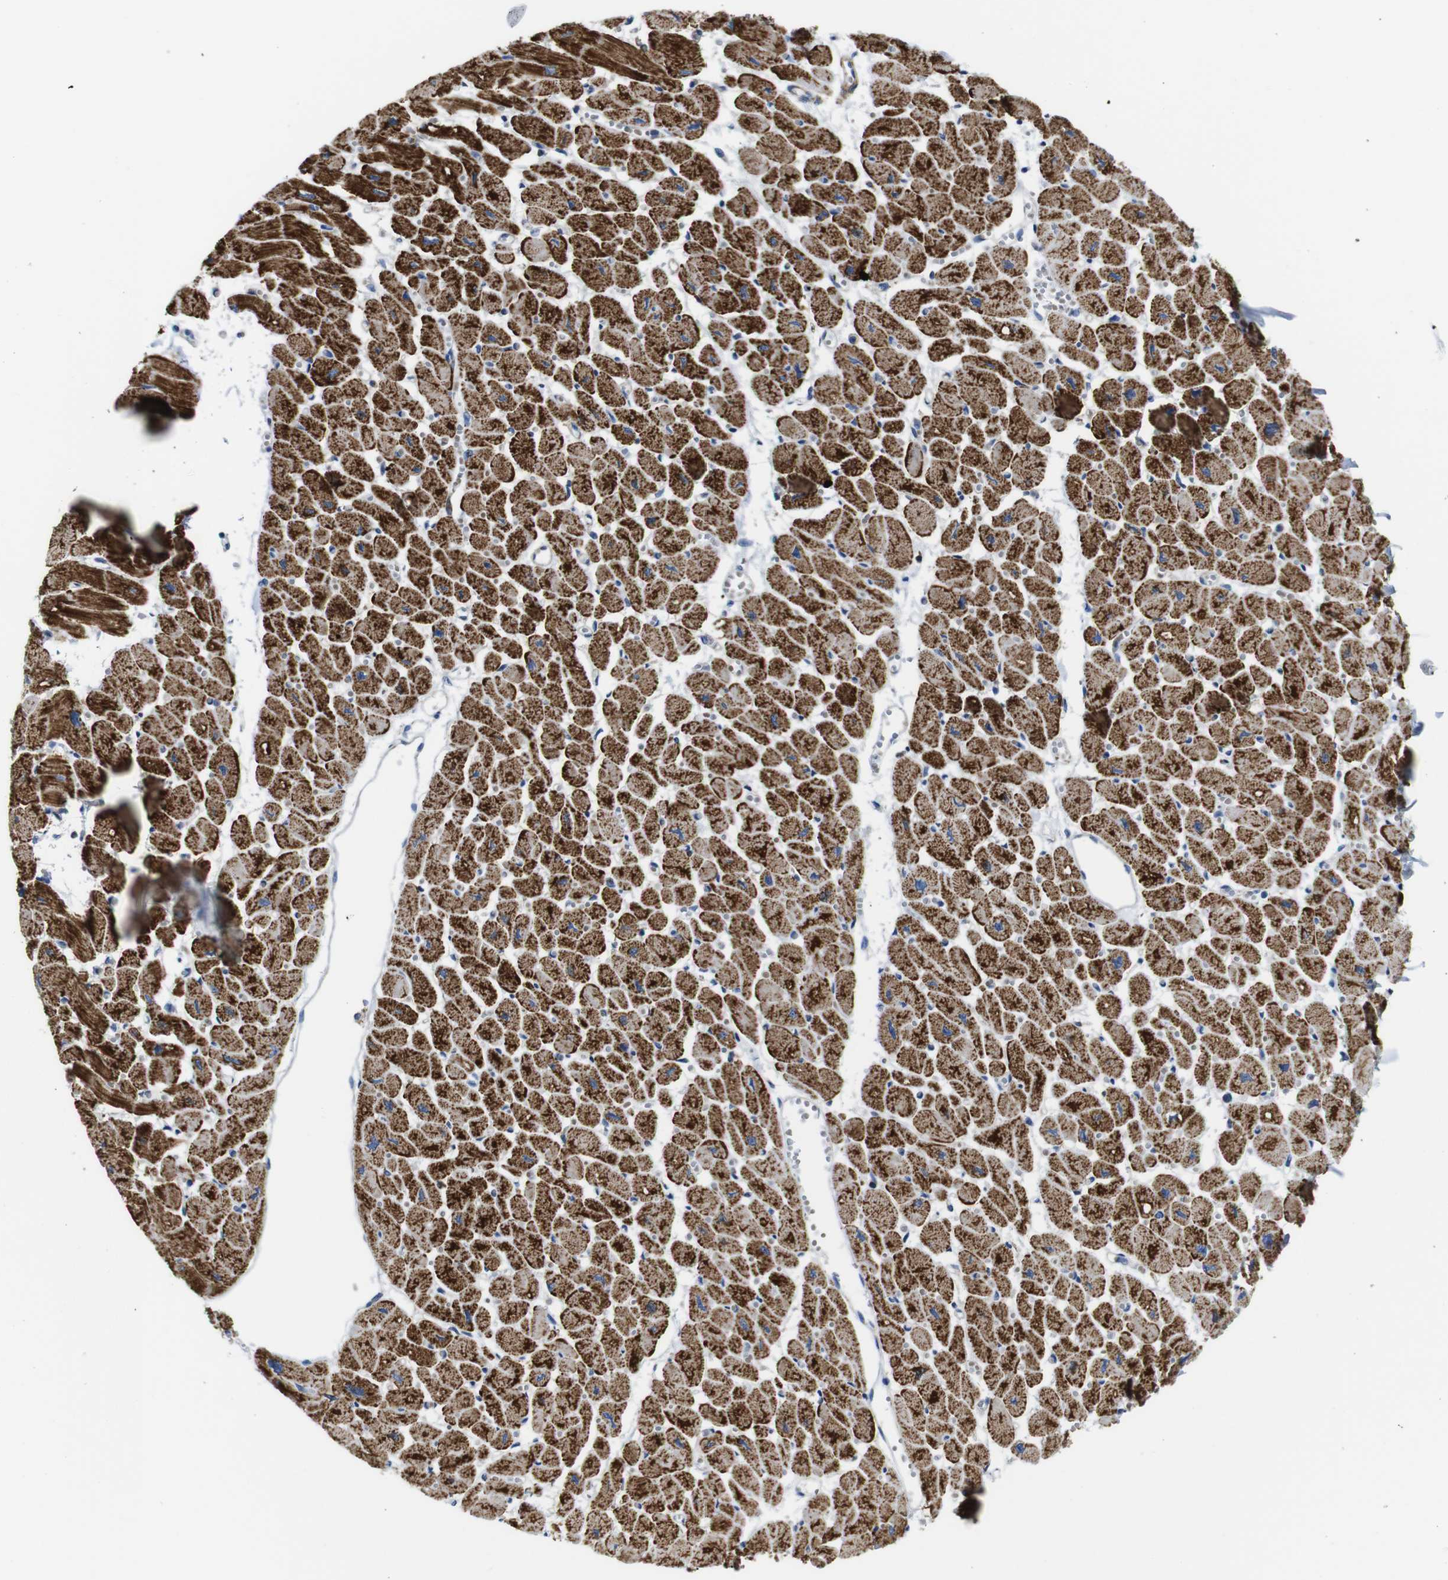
{"staining": {"intensity": "strong", "quantity": ">75%", "location": "cytoplasmic/membranous"}, "tissue": "heart muscle", "cell_type": "Cardiomyocytes", "image_type": "normal", "snomed": [{"axis": "morphology", "description": "Normal tissue, NOS"}, {"axis": "topography", "description": "Heart"}], "caption": "Immunohistochemistry (IHC) image of normal heart muscle: heart muscle stained using immunohistochemistry (IHC) shows high levels of strong protein expression localized specifically in the cytoplasmic/membranous of cardiomyocytes, appearing as a cytoplasmic/membranous brown color.", "gene": "PDCD1LG2", "patient": {"sex": "female", "age": 54}}